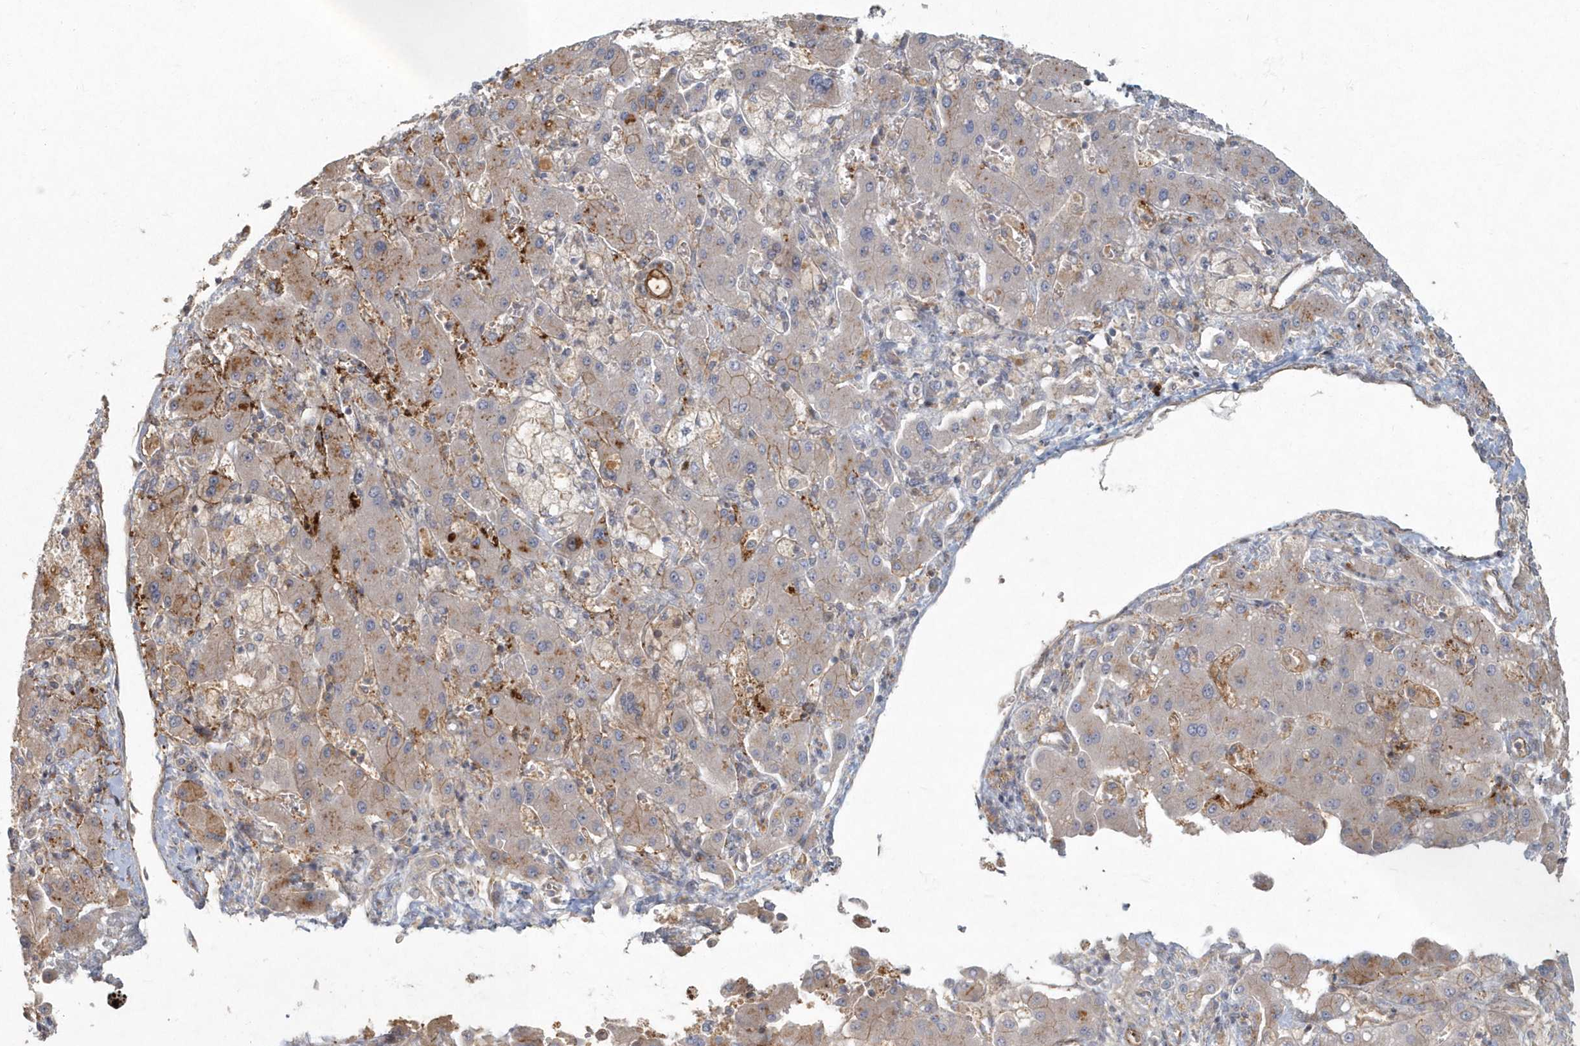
{"staining": {"intensity": "moderate", "quantity": "<25%", "location": "cytoplasmic/membranous"}, "tissue": "liver cancer", "cell_type": "Tumor cells", "image_type": "cancer", "snomed": [{"axis": "morphology", "description": "Cholangiocarcinoma"}, {"axis": "topography", "description": "Liver"}], "caption": "Brown immunohistochemical staining in human liver cancer exhibits moderate cytoplasmic/membranous staining in approximately <25% of tumor cells.", "gene": "ARHGEF38", "patient": {"sex": "male", "age": 50}}